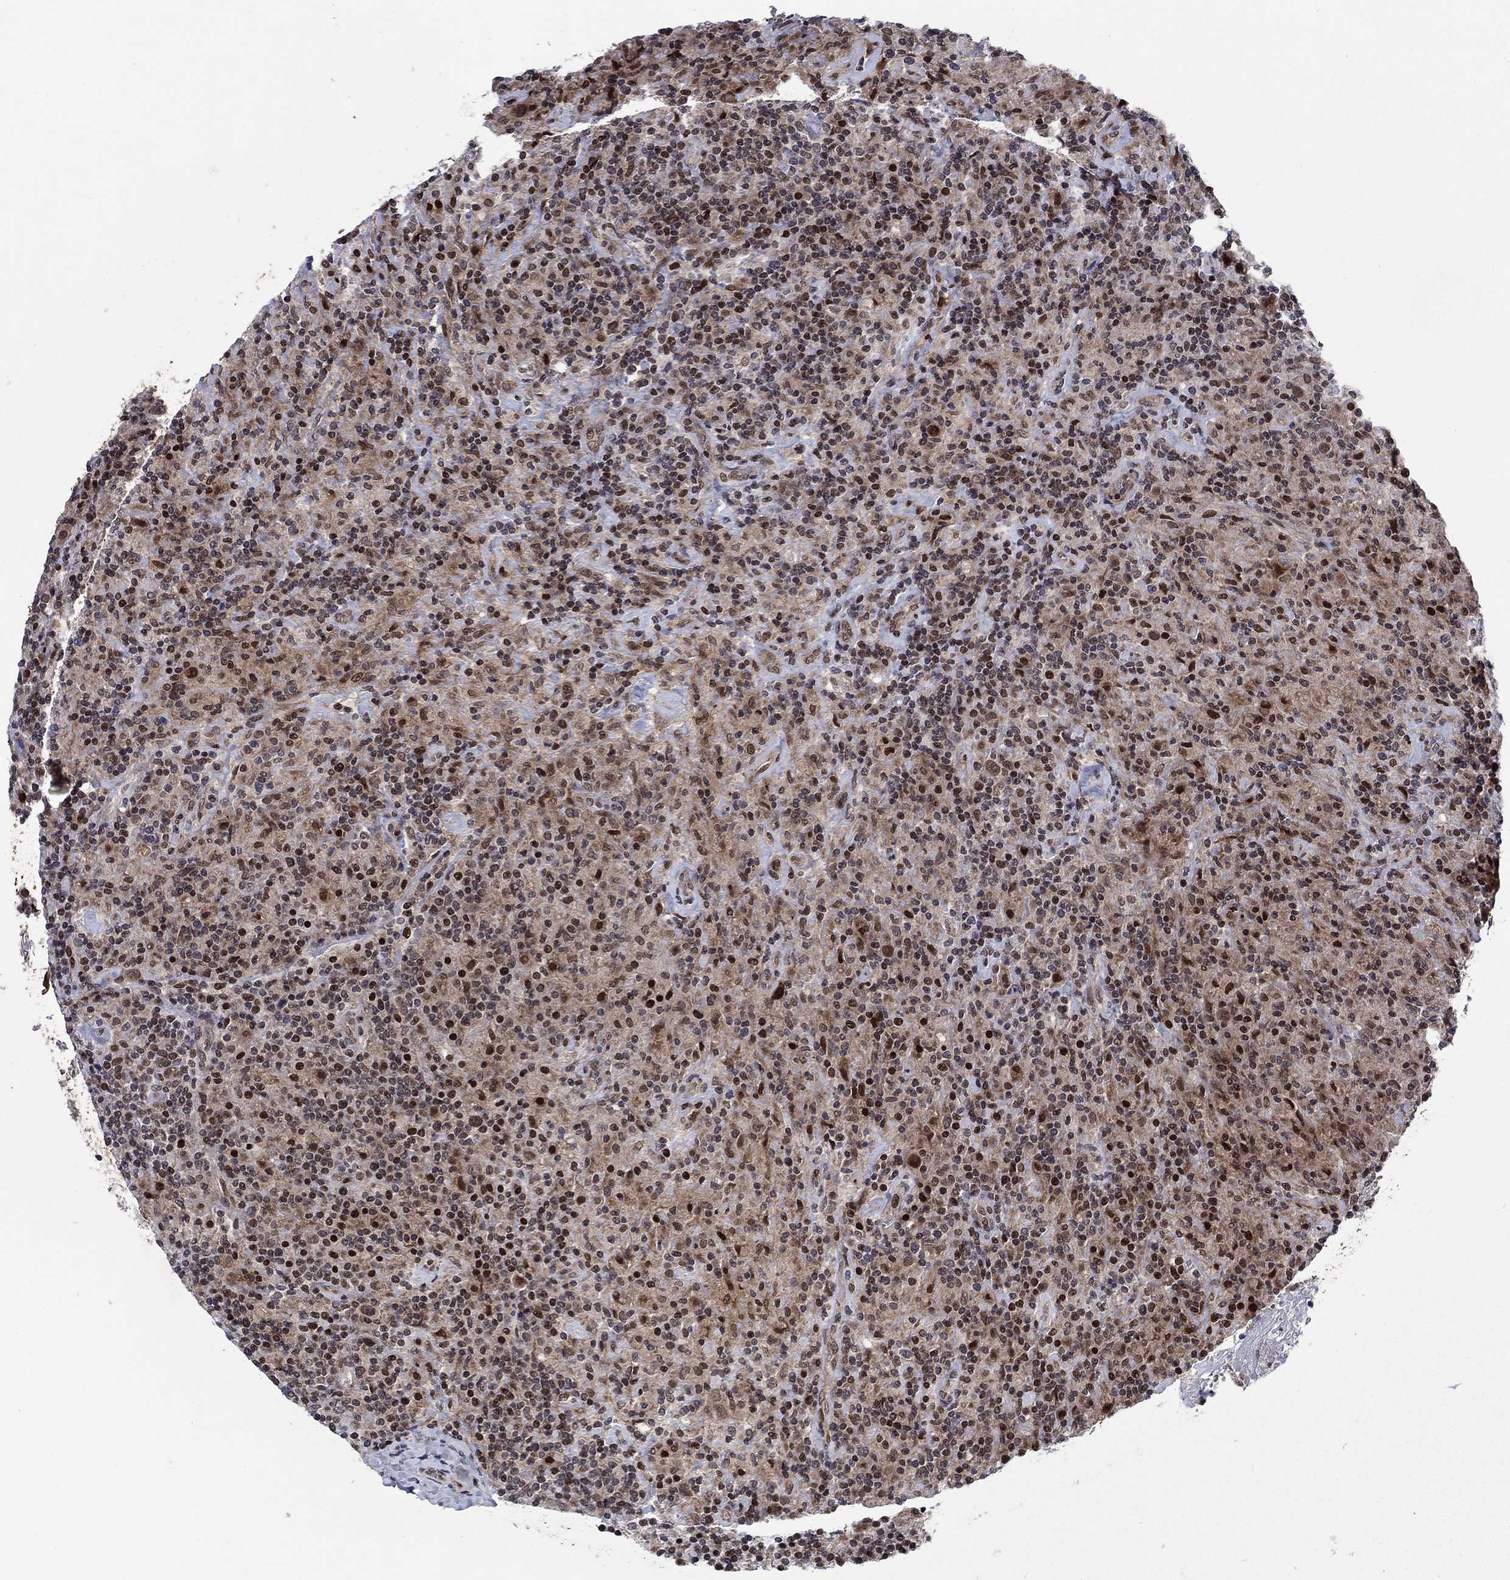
{"staining": {"intensity": "strong", "quantity": "25%-75%", "location": "nuclear"}, "tissue": "lymphoma", "cell_type": "Tumor cells", "image_type": "cancer", "snomed": [{"axis": "morphology", "description": "Hodgkin's disease, NOS"}, {"axis": "topography", "description": "Lymph node"}], "caption": "The photomicrograph demonstrates immunohistochemical staining of Hodgkin's disease. There is strong nuclear staining is present in about 25%-75% of tumor cells.", "gene": "PRICKLE4", "patient": {"sex": "male", "age": 70}}